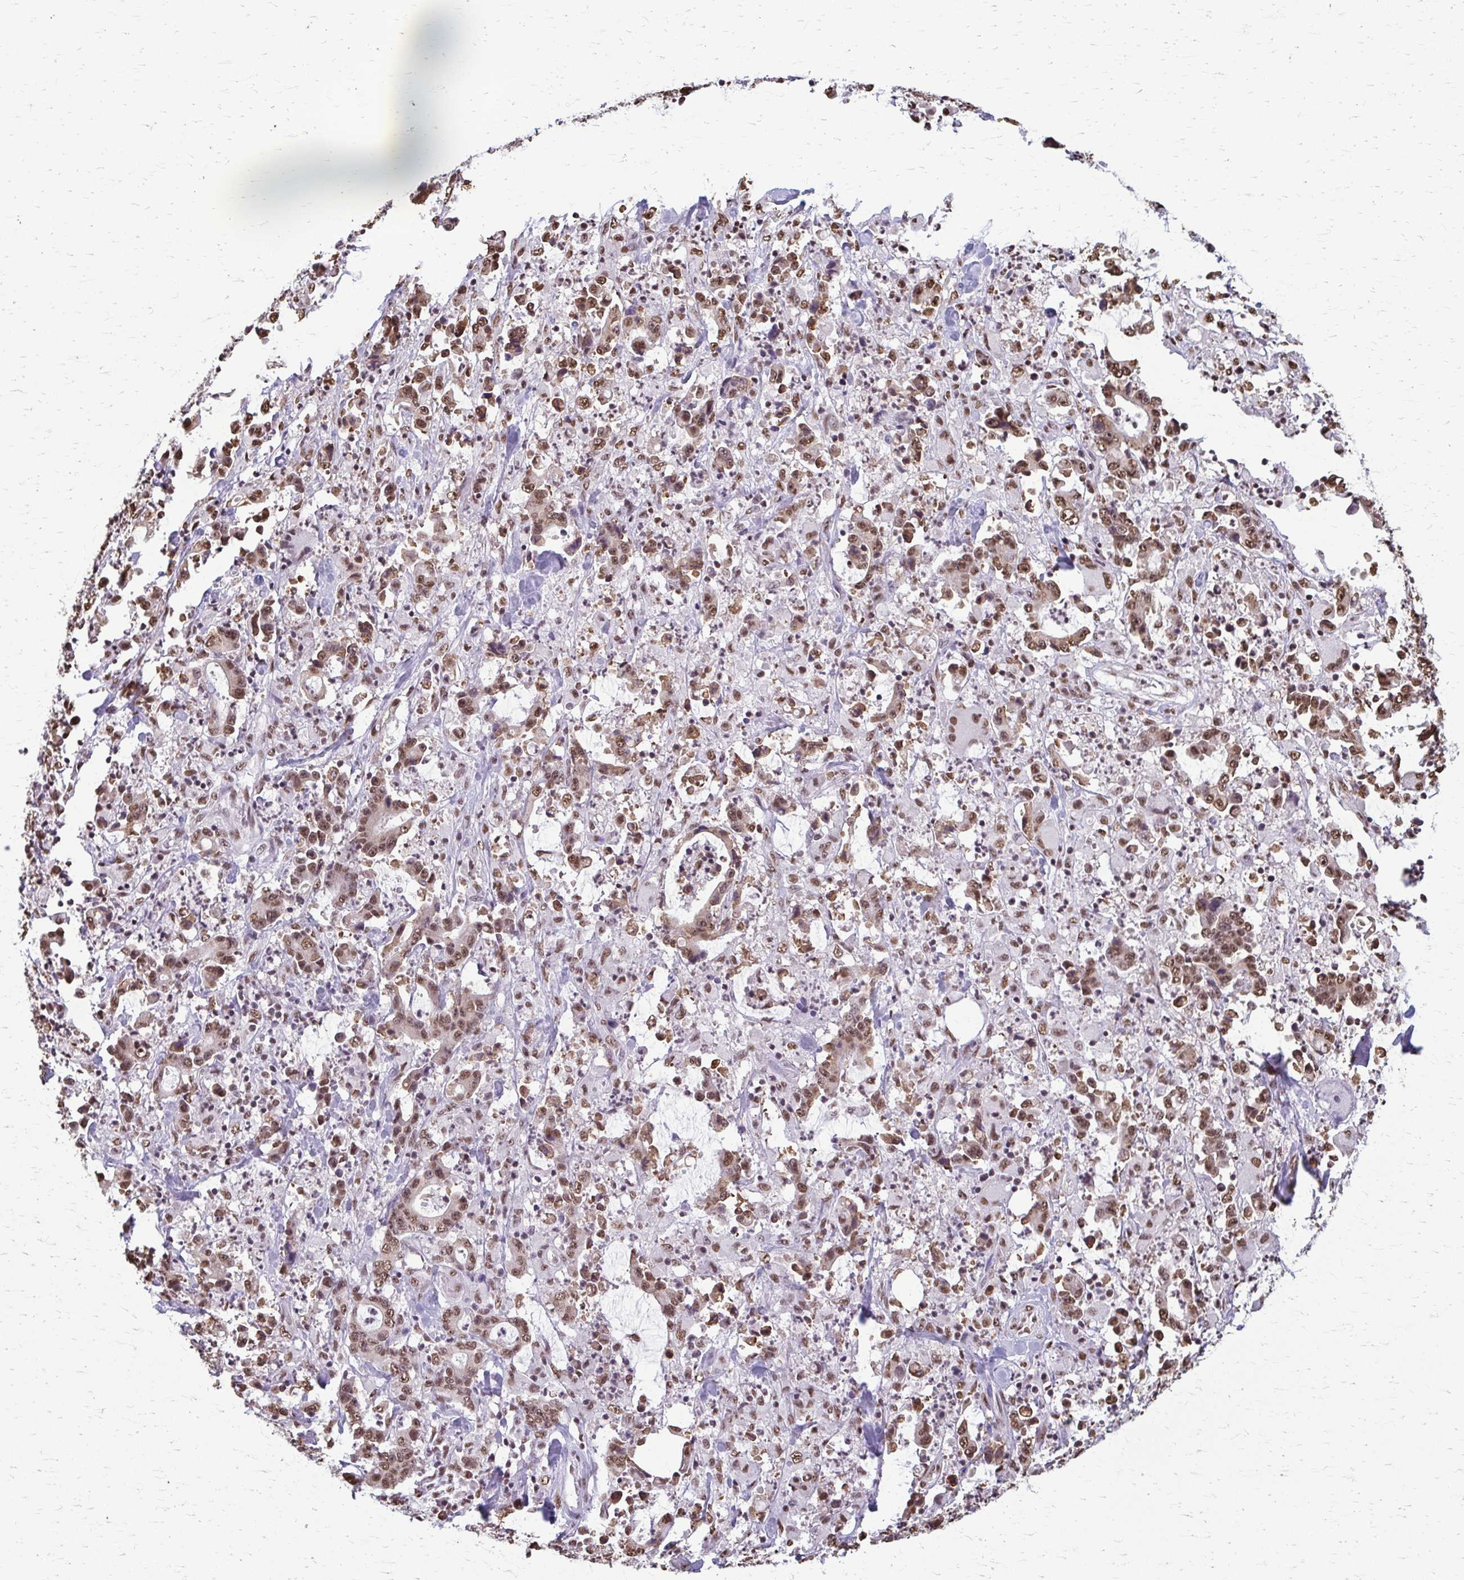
{"staining": {"intensity": "moderate", "quantity": ">75%", "location": "nuclear"}, "tissue": "stomach cancer", "cell_type": "Tumor cells", "image_type": "cancer", "snomed": [{"axis": "morphology", "description": "Adenocarcinoma, NOS"}, {"axis": "topography", "description": "Stomach, upper"}], "caption": "Immunohistochemical staining of stomach adenocarcinoma reveals medium levels of moderate nuclear staining in about >75% of tumor cells.", "gene": "SNRPA", "patient": {"sex": "male", "age": 68}}